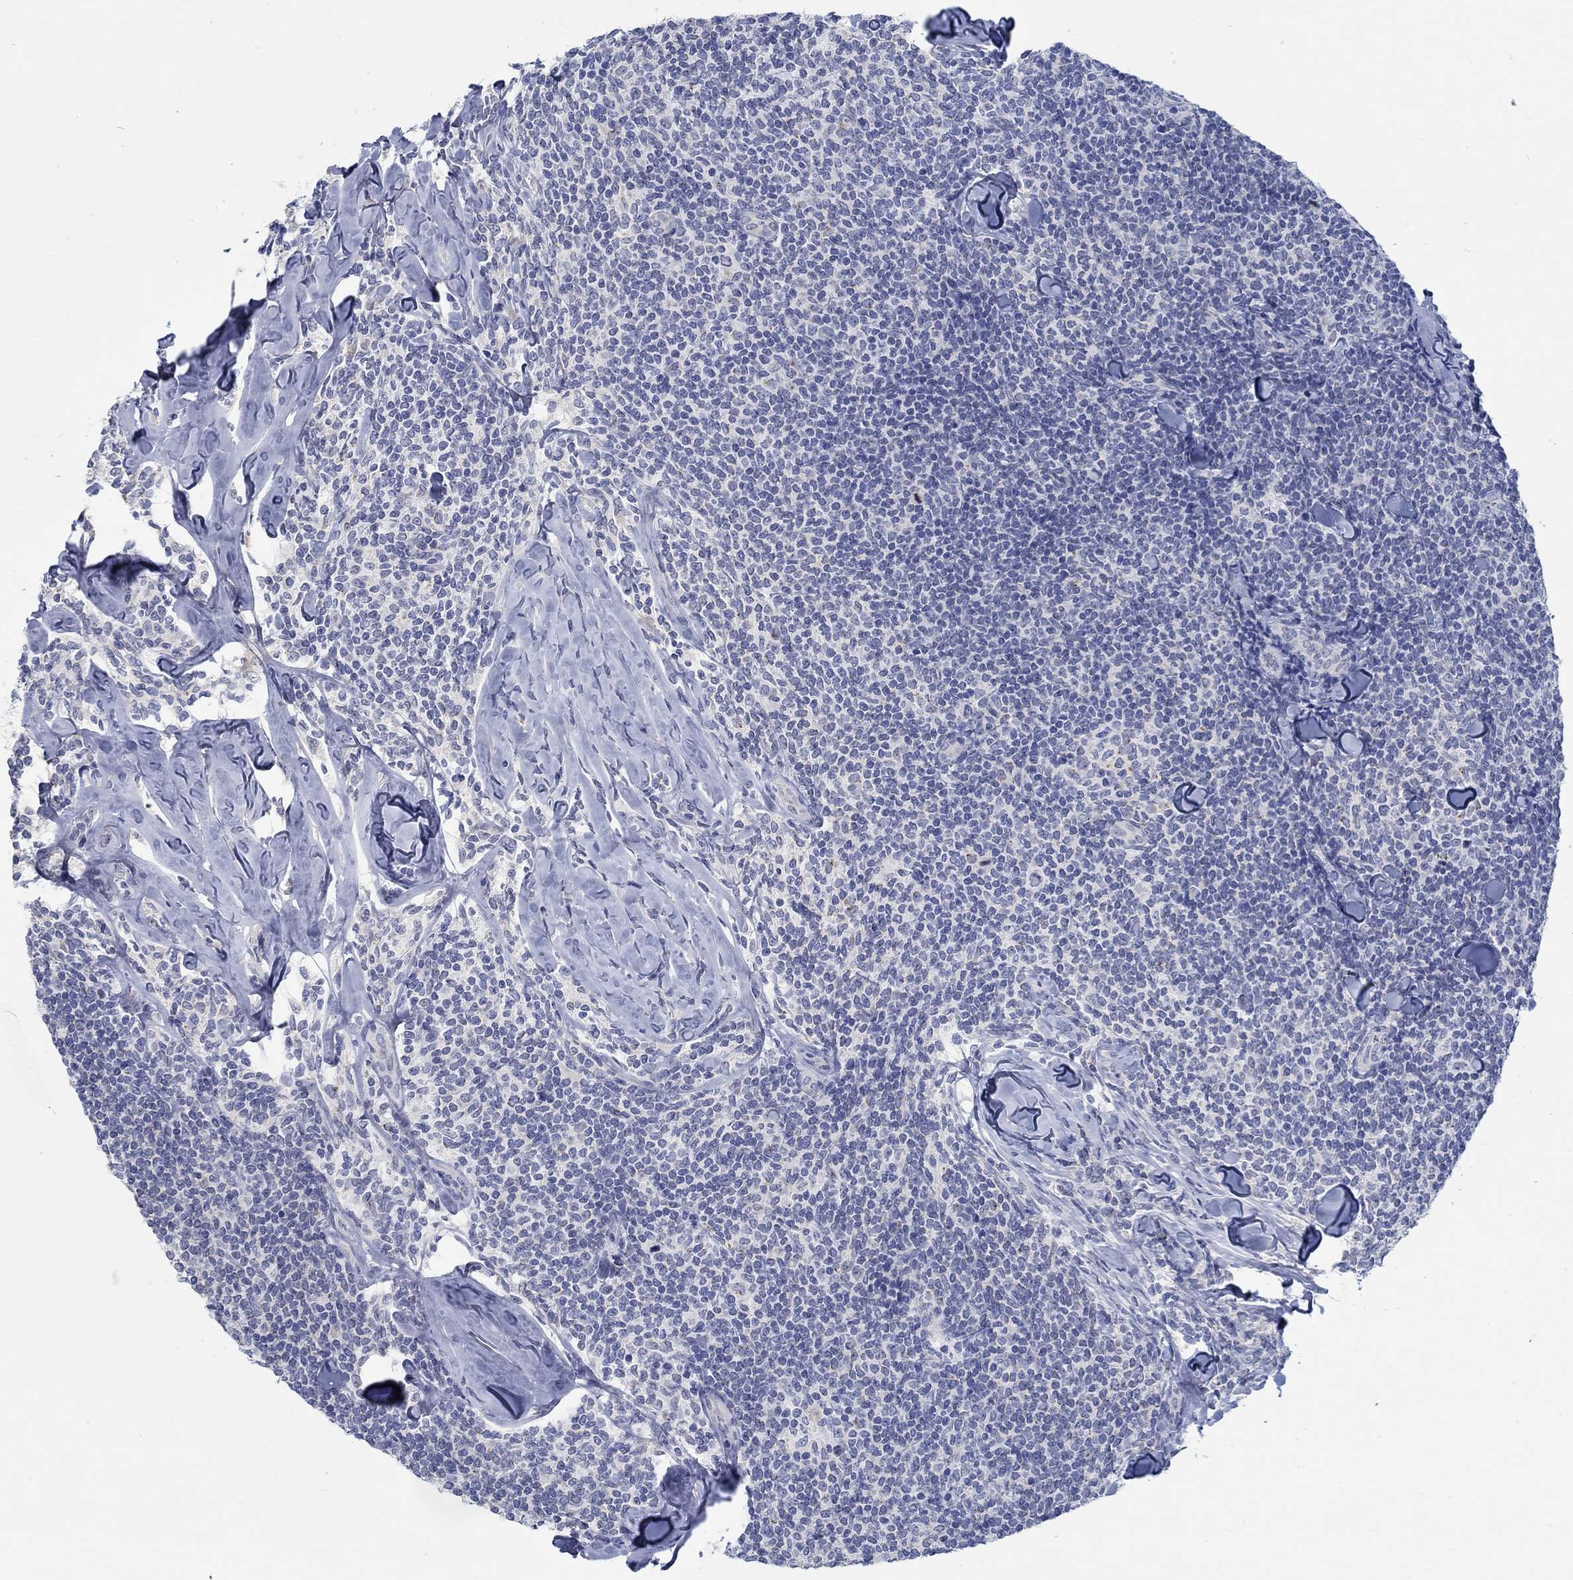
{"staining": {"intensity": "negative", "quantity": "none", "location": "none"}, "tissue": "lymphoma", "cell_type": "Tumor cells", "image_type": "cancer", "snomed": [{"axis": "morphology", "description": "Malignant lymphoma, non-Hodgkin's type, Low grade"}, {"axis": "topography", "description": "Lymph node"}], "caption": "IHC photomicrograph of neoplastic tissue: lymphoma stained with DAB displays no significant protein staining in tumor cells.", "gene": "TEKT4", "patient": {"sex": "female", "age": 56}}